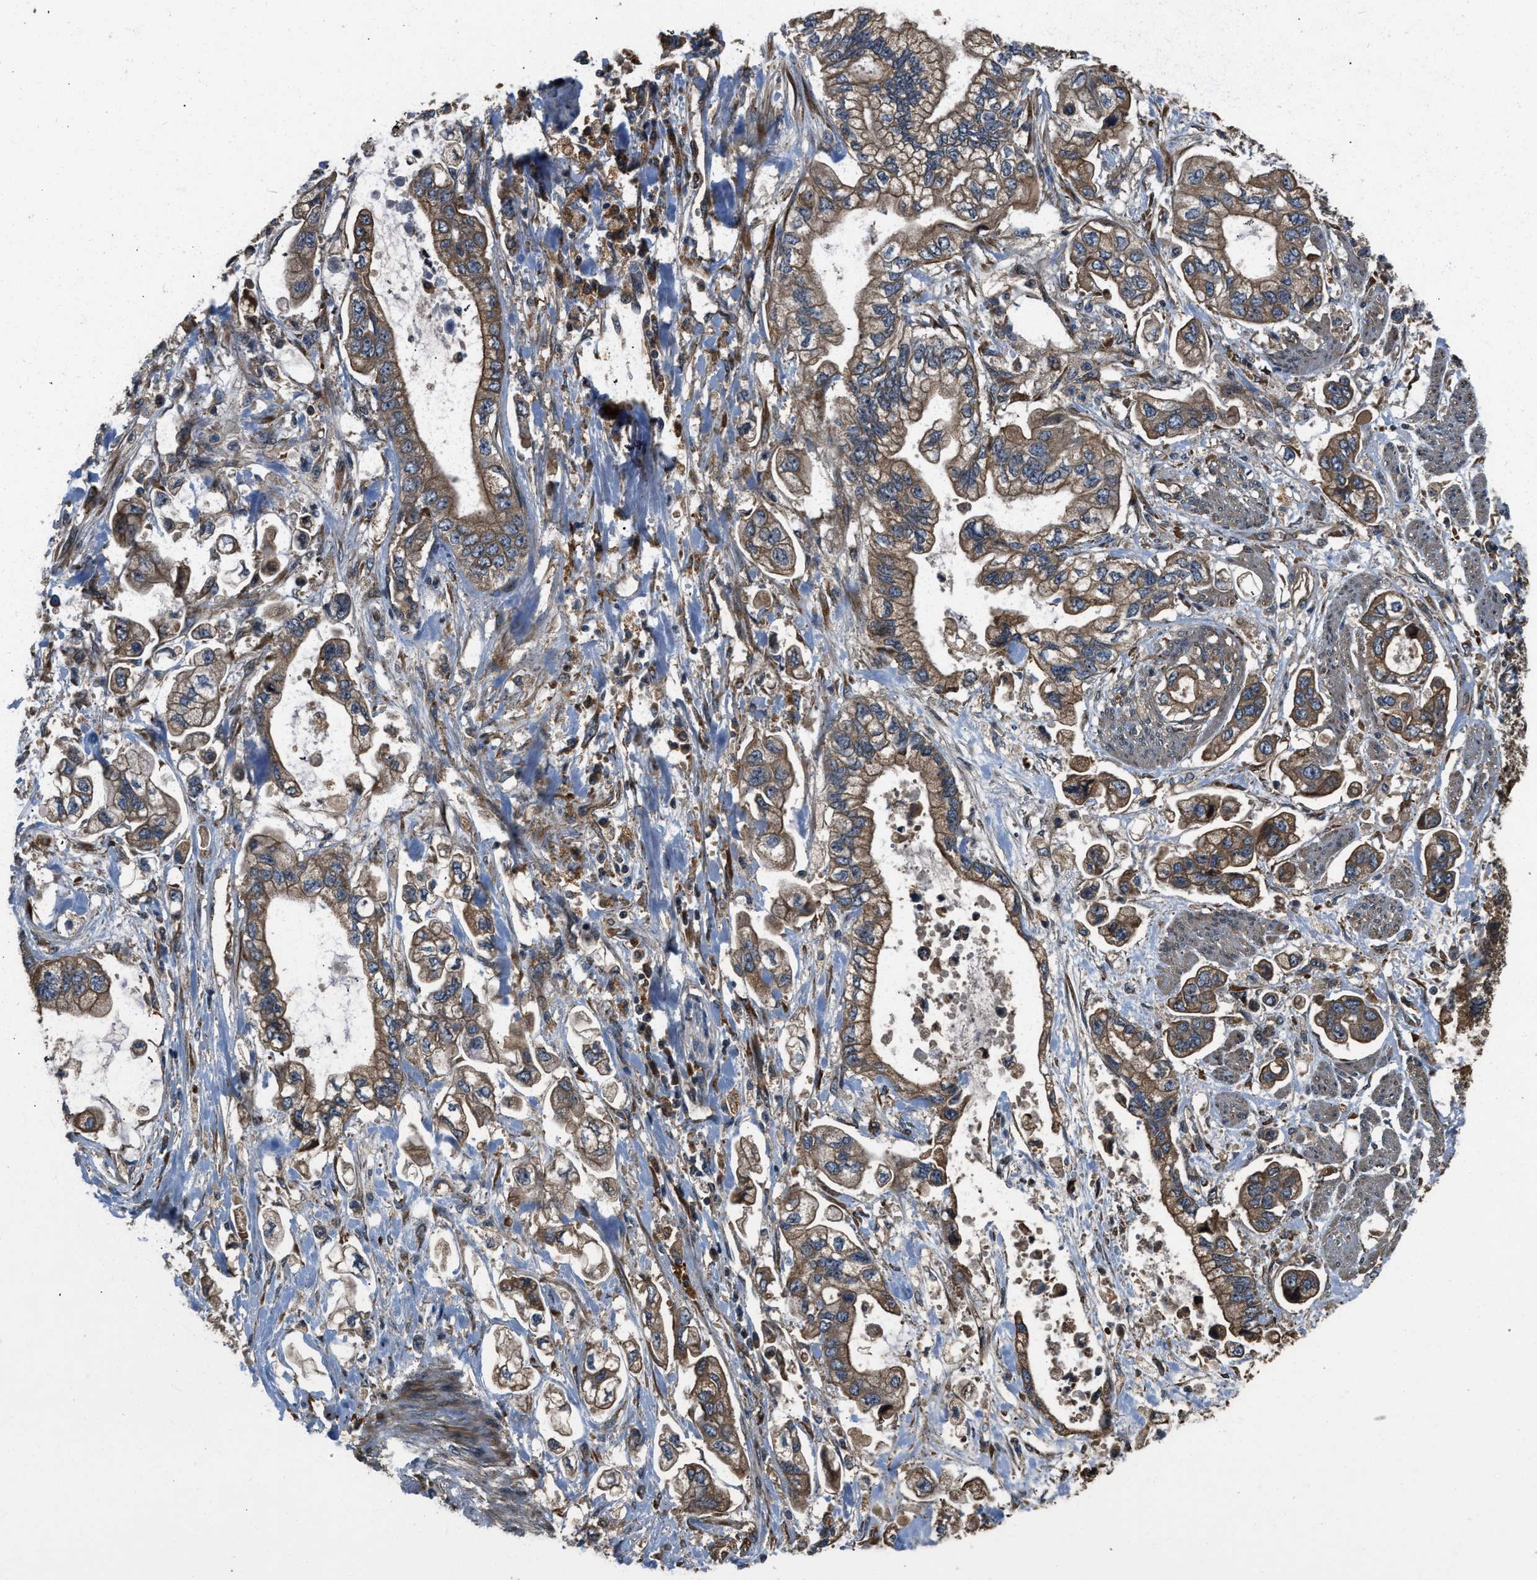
{"staining": {"intensity": "moderate", "quantity": ">75%", "location": "cytoplasmic/membranous"}, "tissue": "stomach cancer", "cell_type": "Tumor cells", "image_type": "cancer", "snomed": [{"axis": "morphology", "description": "Normal tissue, NOS"}, {"axis": "morphology", "description": "Adenocarcinoma, NOS"}, {"axis": "topography", "description": "Stomach"}], "caption": "Stomach cancer stained with a protein marker displays moderate staining in tumor cells.", "gene": "GGH", "patient": {"sex": "male", "age": 62}}